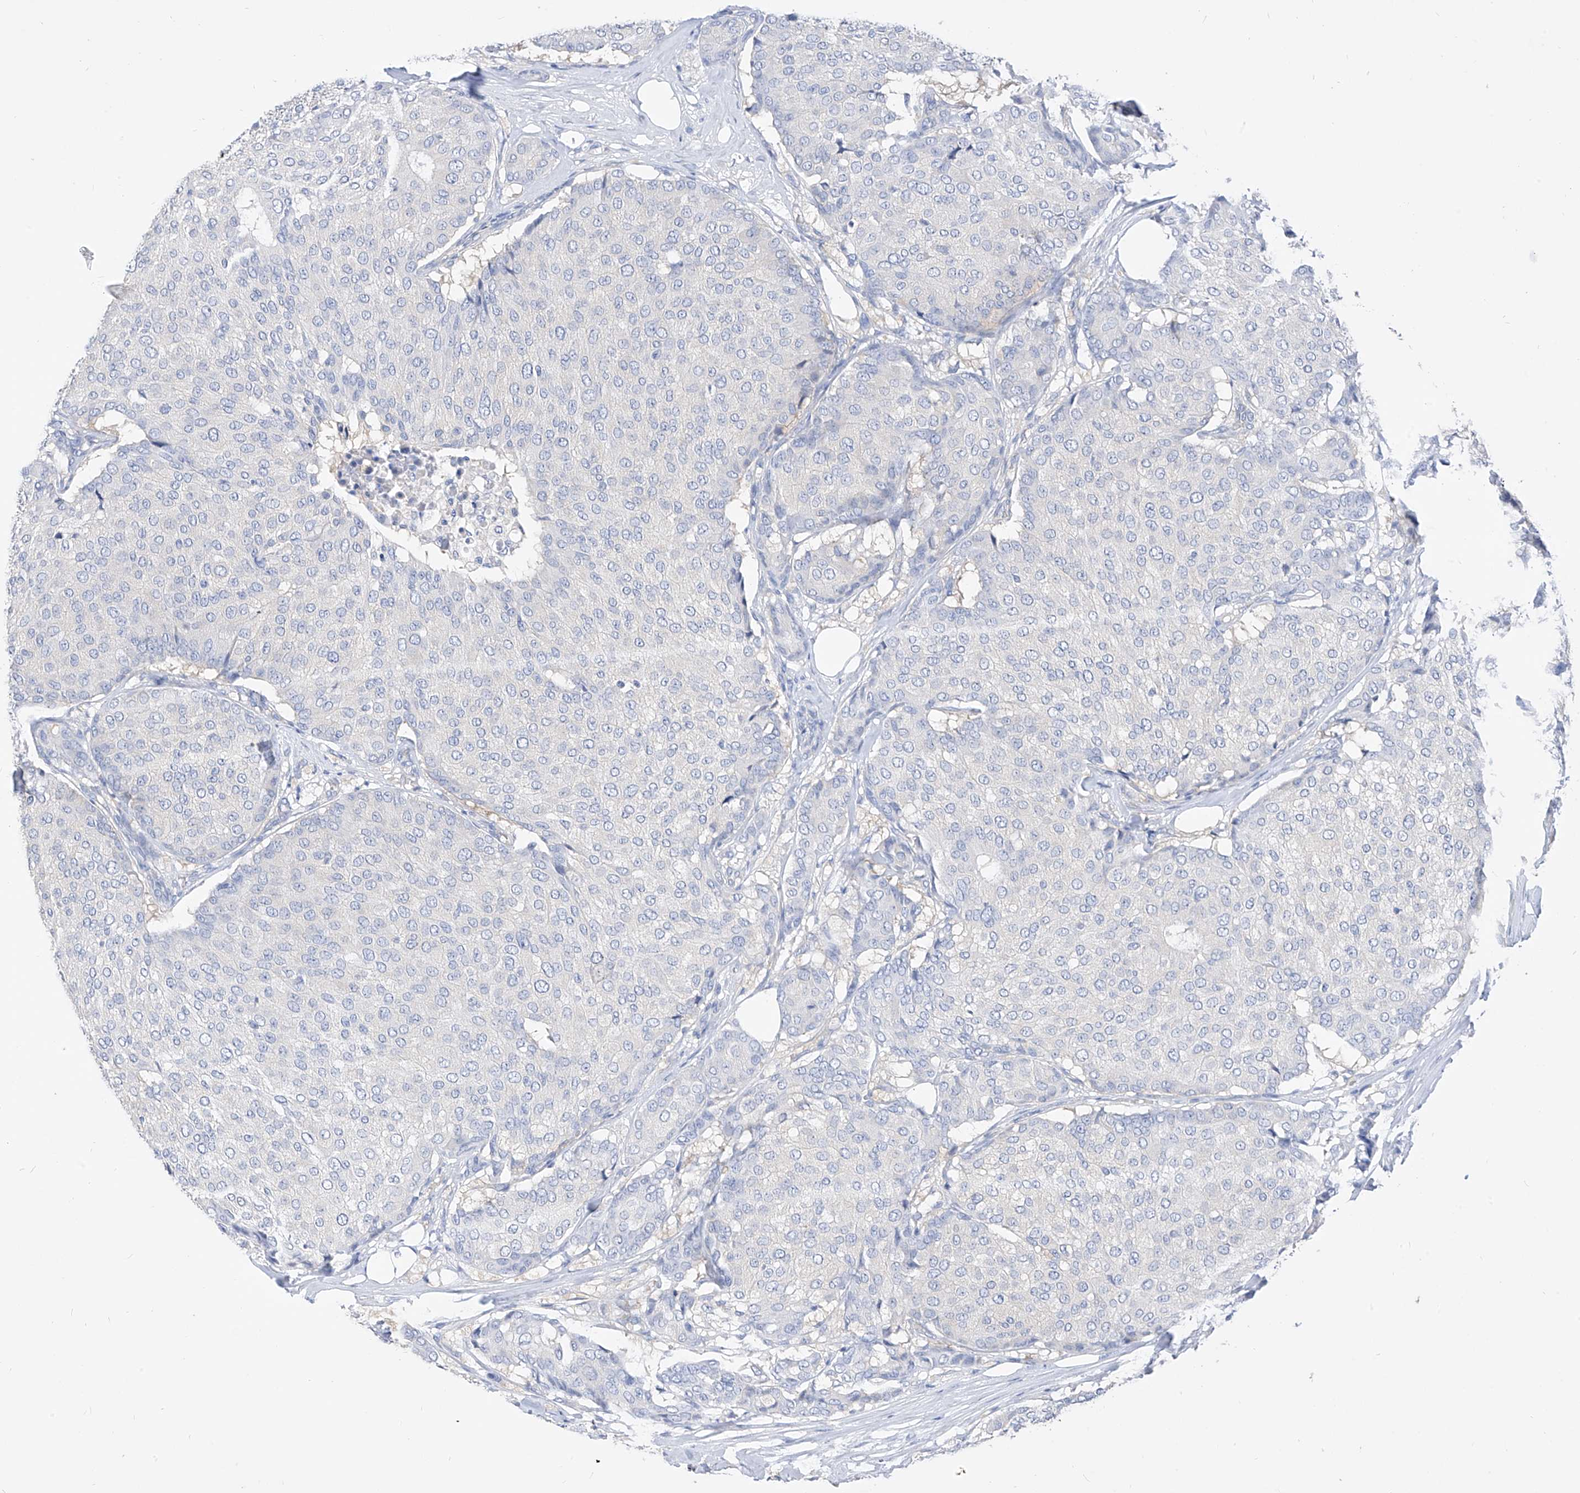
{"staining": {"intensity": "negative", "quantity": "none", "location": "none"}, "tissue": "breast cancer", "cell_type": "Tumor cells", "image_type": "cancer", "snomed": [{"axis": "morphology", "description": "Duct carcinoma"}, {"axis": "topography", "description": "Breast"}], "caption": "Breast cancer (invasive ductal carcinoma) was stained to show a protein in brown. There is no significant expression in tumor cells.", "gene": "ZZEF1", "patient": {"sex": "female", "age": 75}}